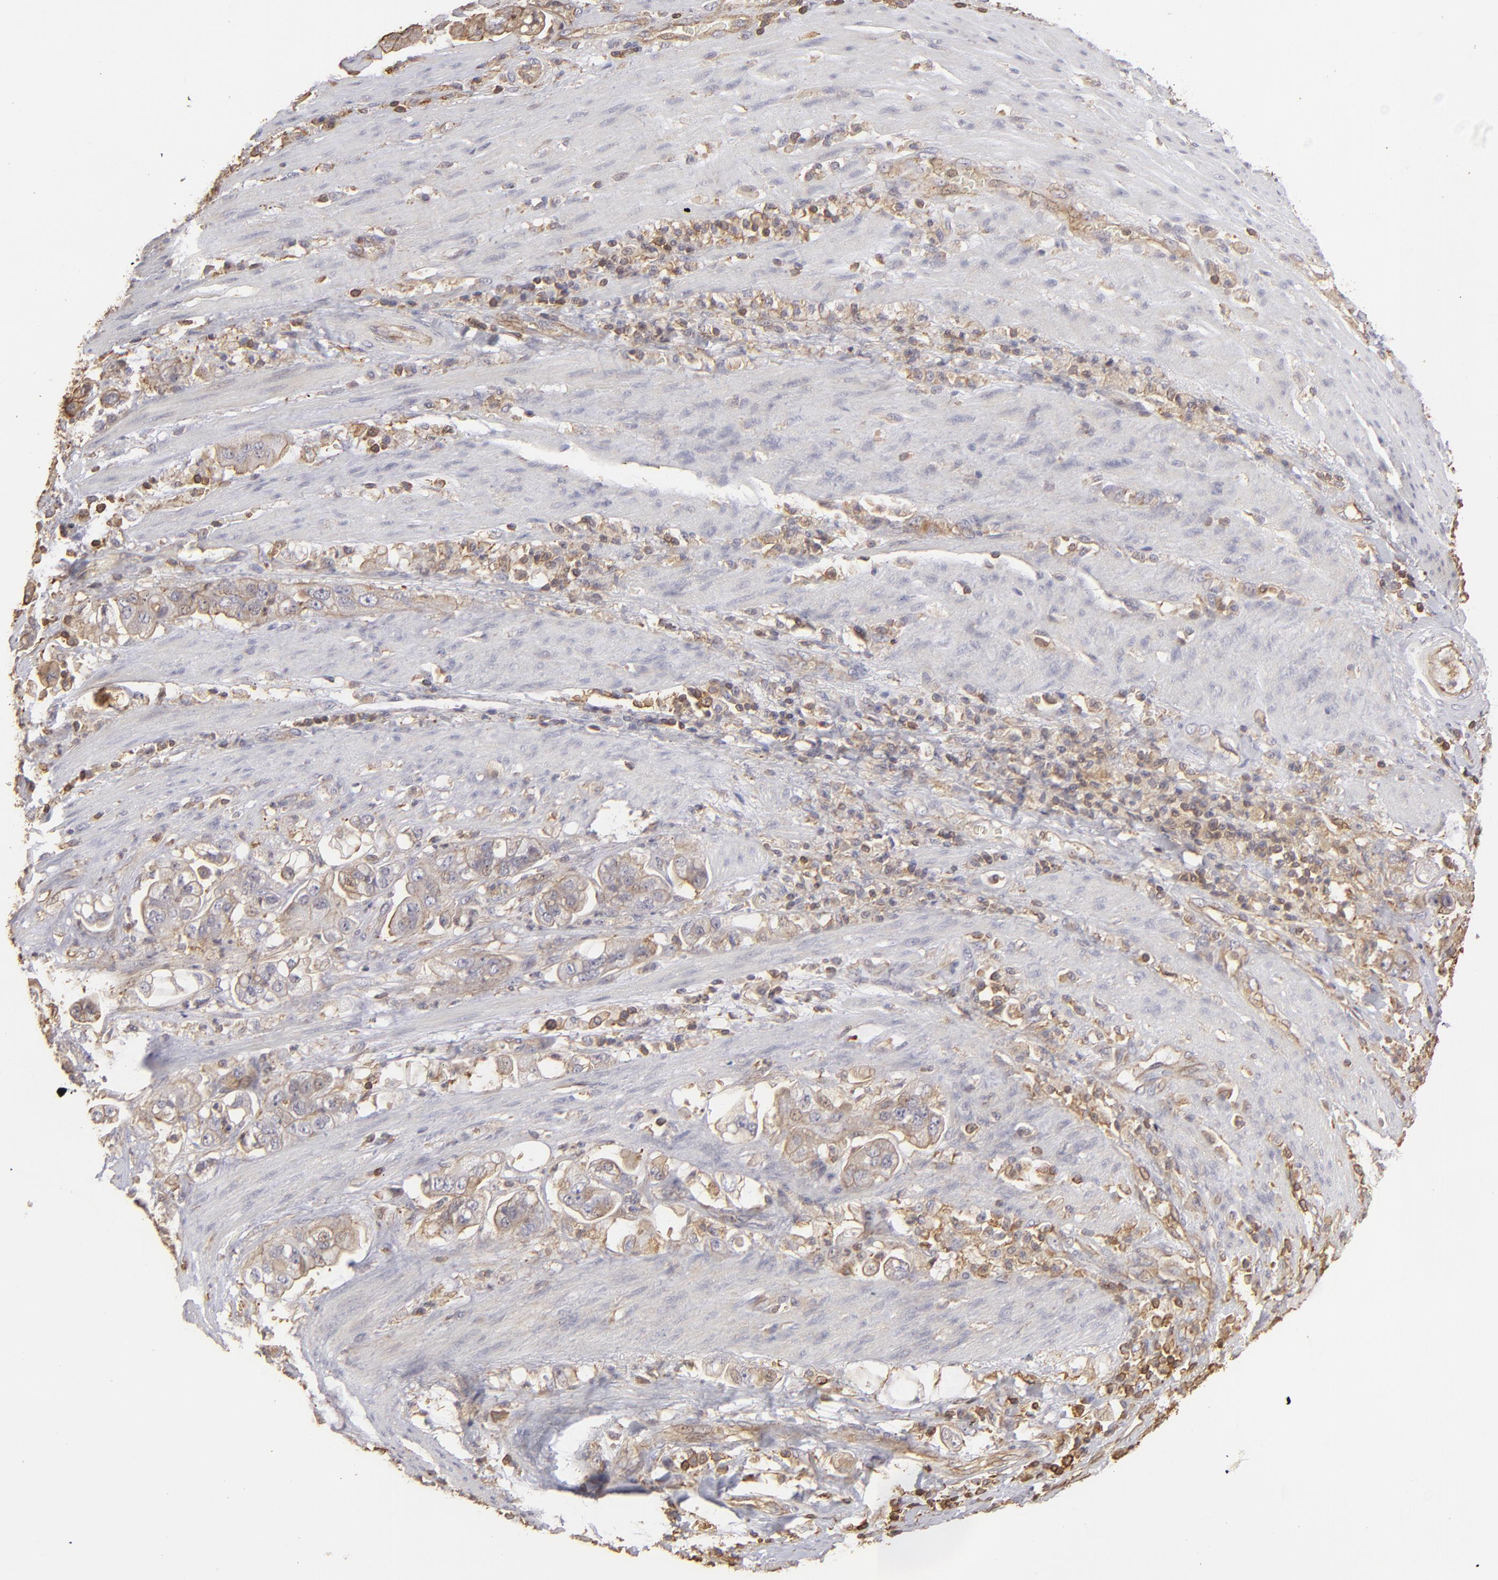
{"staining": {"intensity": "weak", "quantity": ">75%", "location": "cytoplasmic/membranous"}, "tissue": "stomach cancer", "cell_type": "Tumor cells", "image_type": "cancer", "snomed": [{"axis": "morphology", "description": "Adenocarcinoma, NOS"}, {"axis": "topography", "description": "Stomach"}], "caption": "Protein staining shows weak cytoplasmic/membranous staining in approximately >75% of tumor cells in stomach adenocarcinoma. (DAB (3,3'-diaminobenzidine) IHC with brightfield microscopy, high magnification).", "gene": "ACTB", "patient": {"sex": "male", "age": 62}}